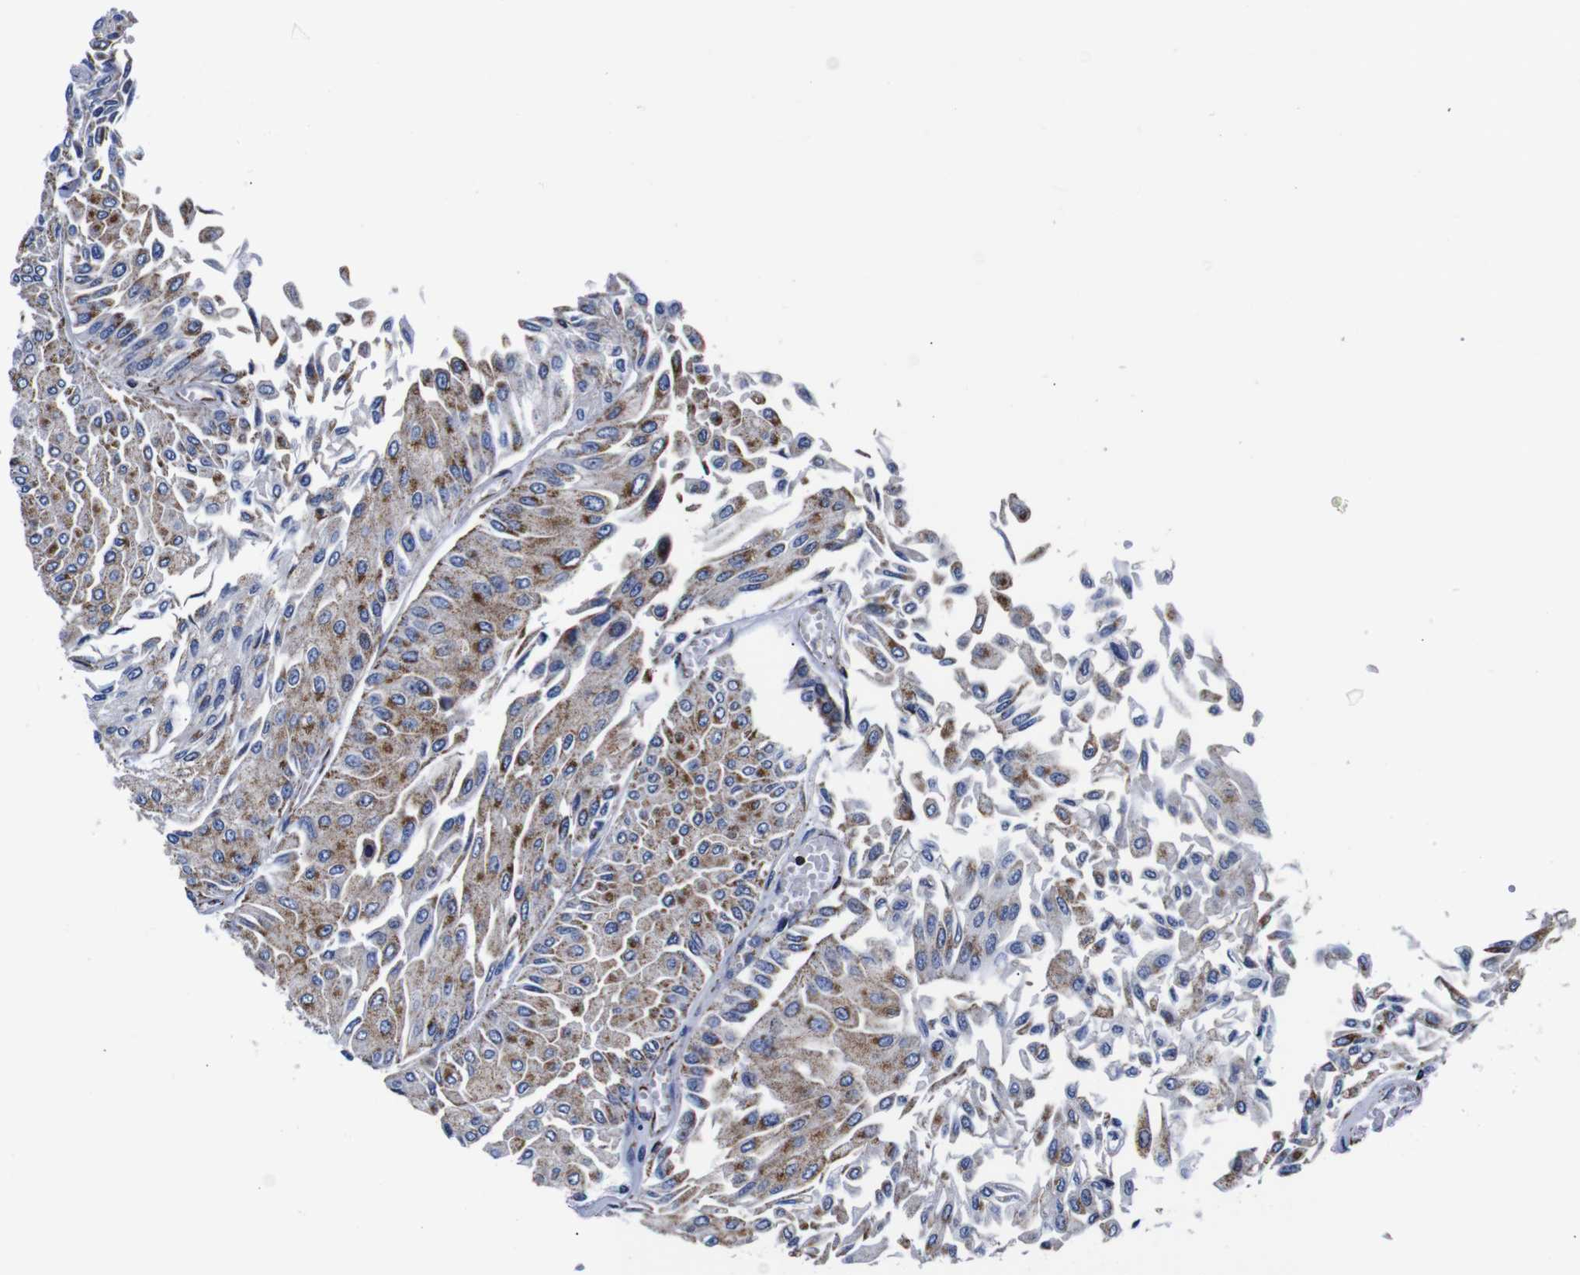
{"staining": {"intensity": "moderate", "quantity": ">75%", "location": "cytoplasmic/membranous"}, "tissue": "urothelial cancer", "cell_type": "Tumor cells", "image_type": "cancer", "snomed": [{"axis": "morphology", "description": "Urothelial carcinoma, Low grade"}, {"axis": "topography", "description": "Urinary bladder"}], "caption": "Urothelial carcinoma (low-grade) tissue reveals moderate cytoplasmic/membranous expression in about >75% of tumor cells, visualized by immunohistochemistry.", "gene": "FKBP9", "patient": {"sex": "male", "age": 67}}